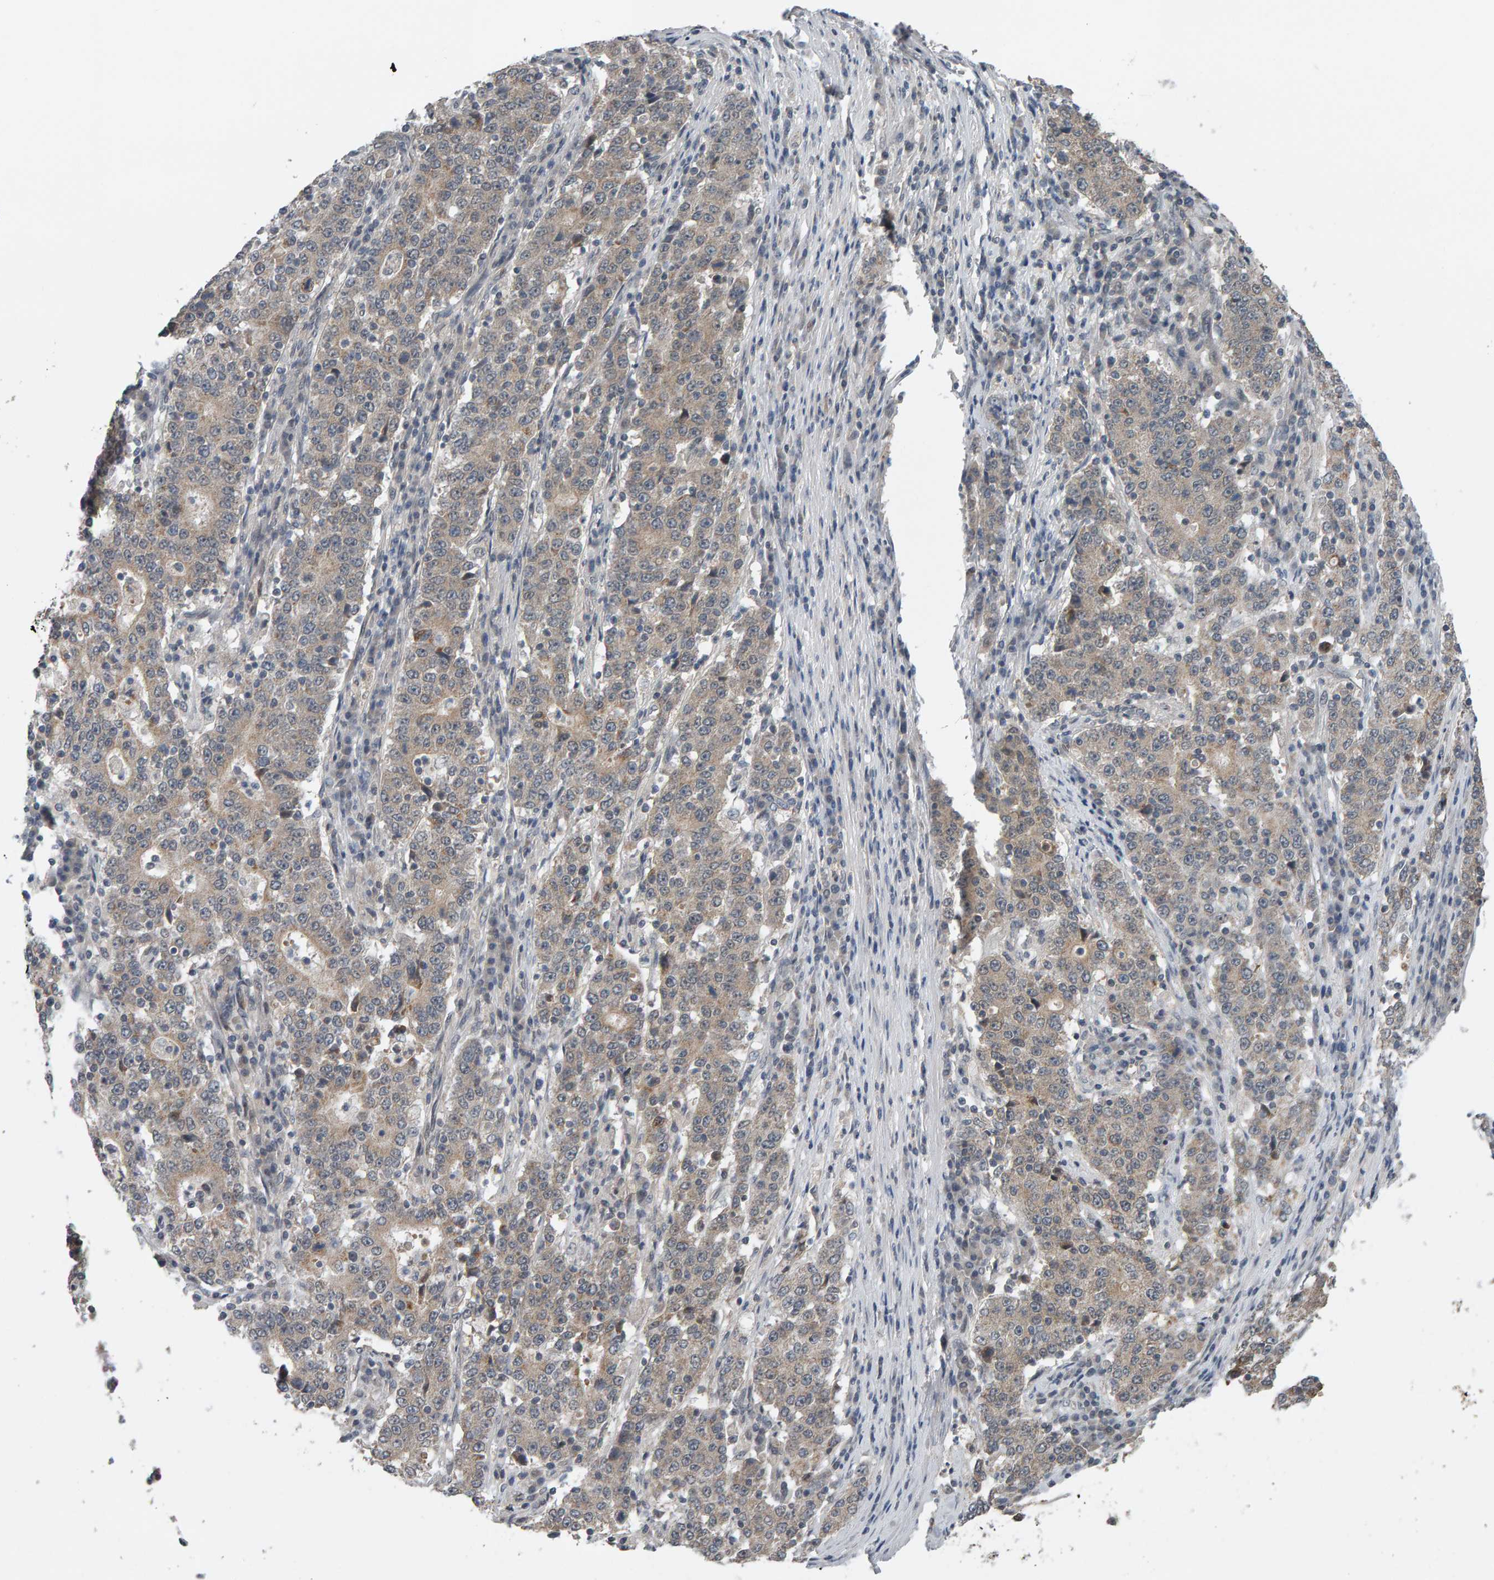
{"staining": {"intensity": "weak", "quantity": "25%-75%", "location": "cytoplasmic/membranous"}, "tissue": "stomach cancer", "cell_type": "Tumor cells", "image_type": "cancer", "snomed": [{"axis": "morphology", "description": "Adenocarcinoma, NOS"}, {"axis": "topography", "description": "Stomach"}], "caption": "A brown stain labels weak cytoplasmic/membranous staining of a protein in stomach cancer tumor cells. The staining was performed using DAB, with brown indicating positive protein expression. Nuclei are stained blue with hematoxylin.", "gene": "COASY", "patient": {"sex": "male", "age": 59}}